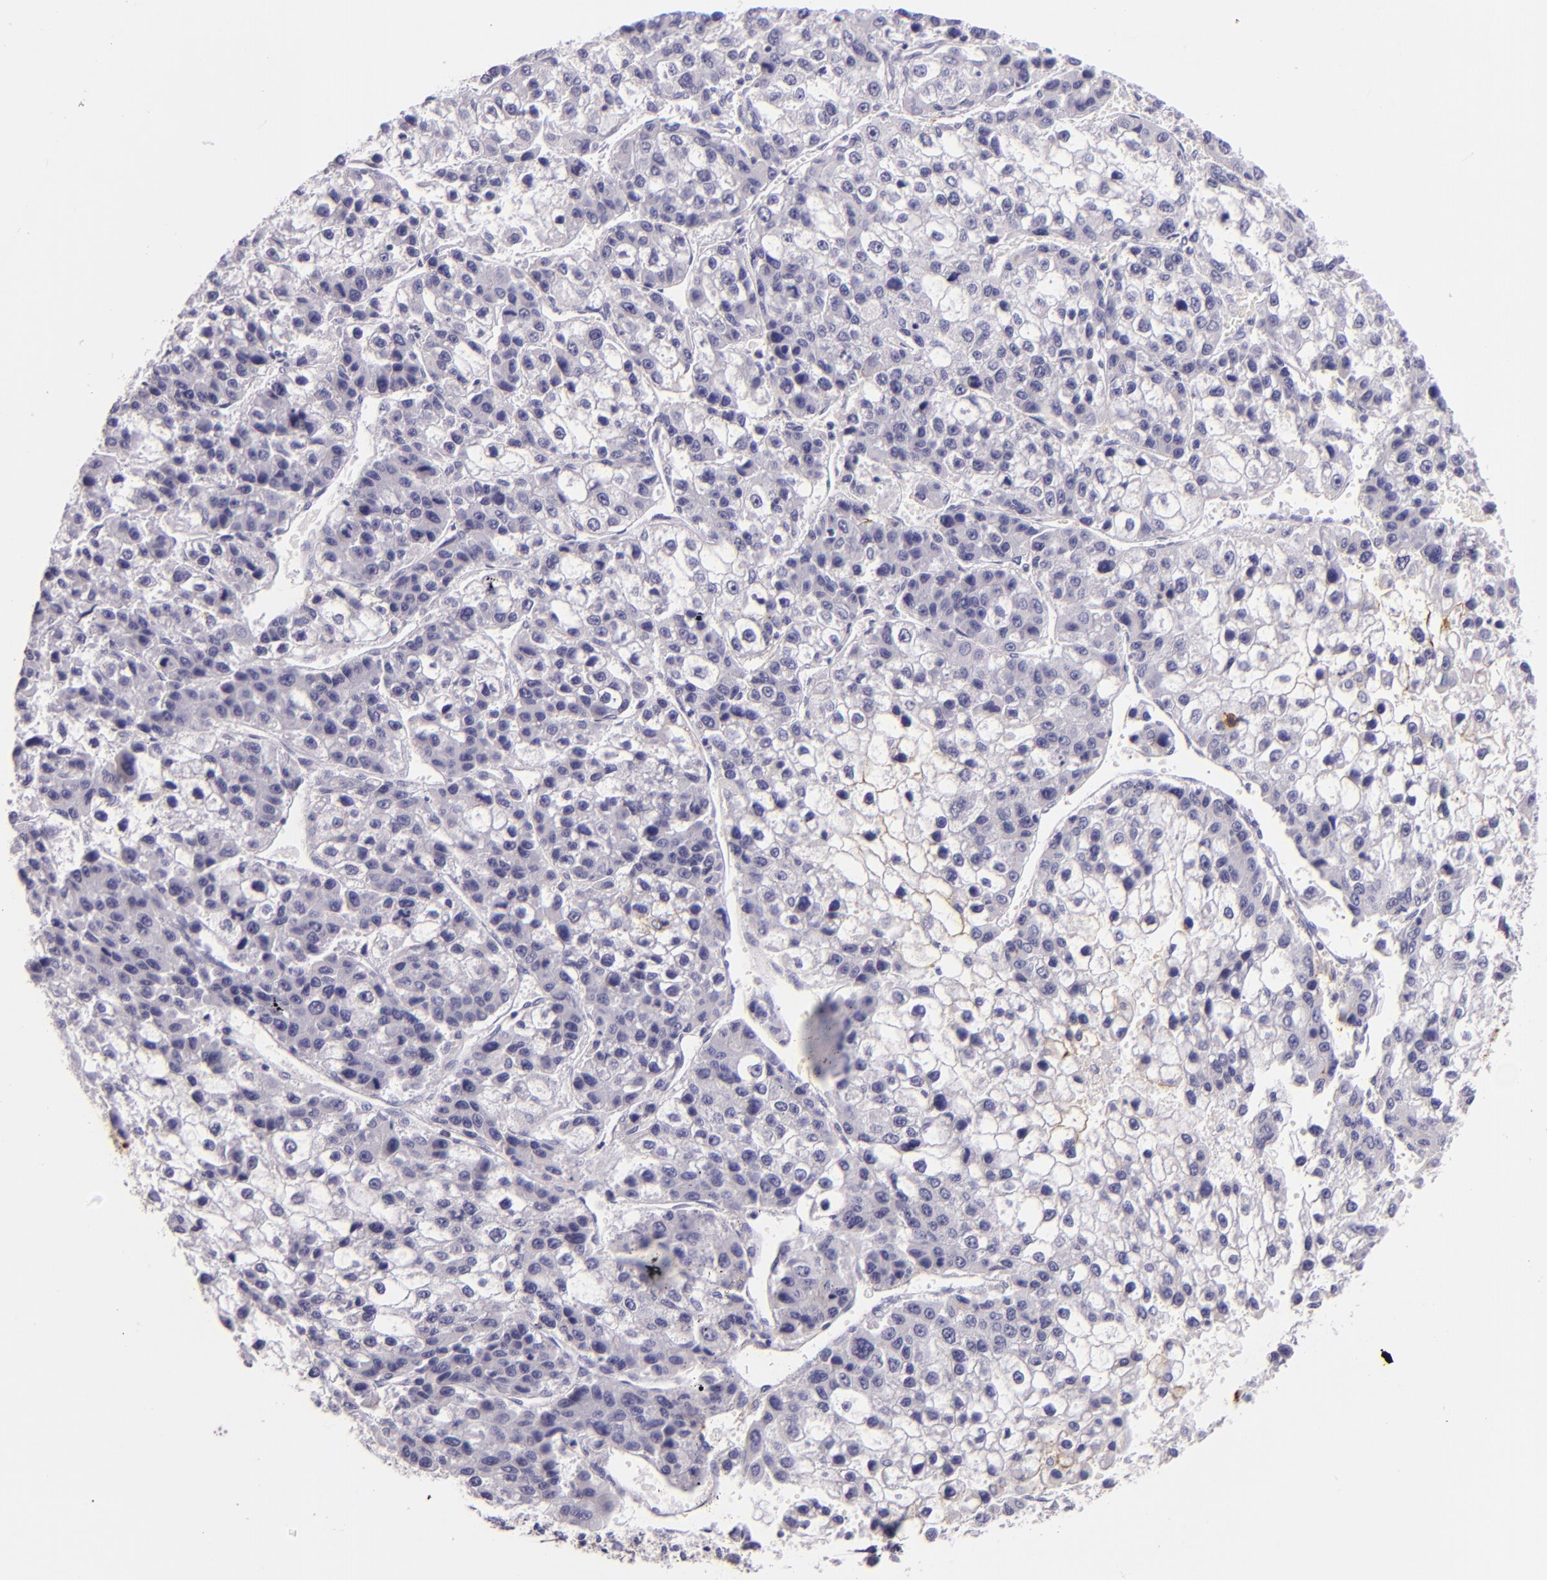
{"staining": {"intensity": "negative", "quantity": "none", "location": "none"}, "tissue": "liver cancer", "cell_type": "Tumor cells", "image_type": "cancer", "snomed": [{"axis": "morphology", "description": "Carcinoma, Hepatocellular, NOS"}, {"axis": "topography", "description": "Liver"}], "caption": "There is no significant expression in tumor cells of liver cancer (hepatocellular carcinoma). (Stains: DAB IHC with hematoxylin counter stain, Microscopy: brightfield microscopy at high magnification).", "gene": "ICAM1", "patient": {"sex": "female", "age": 66}}